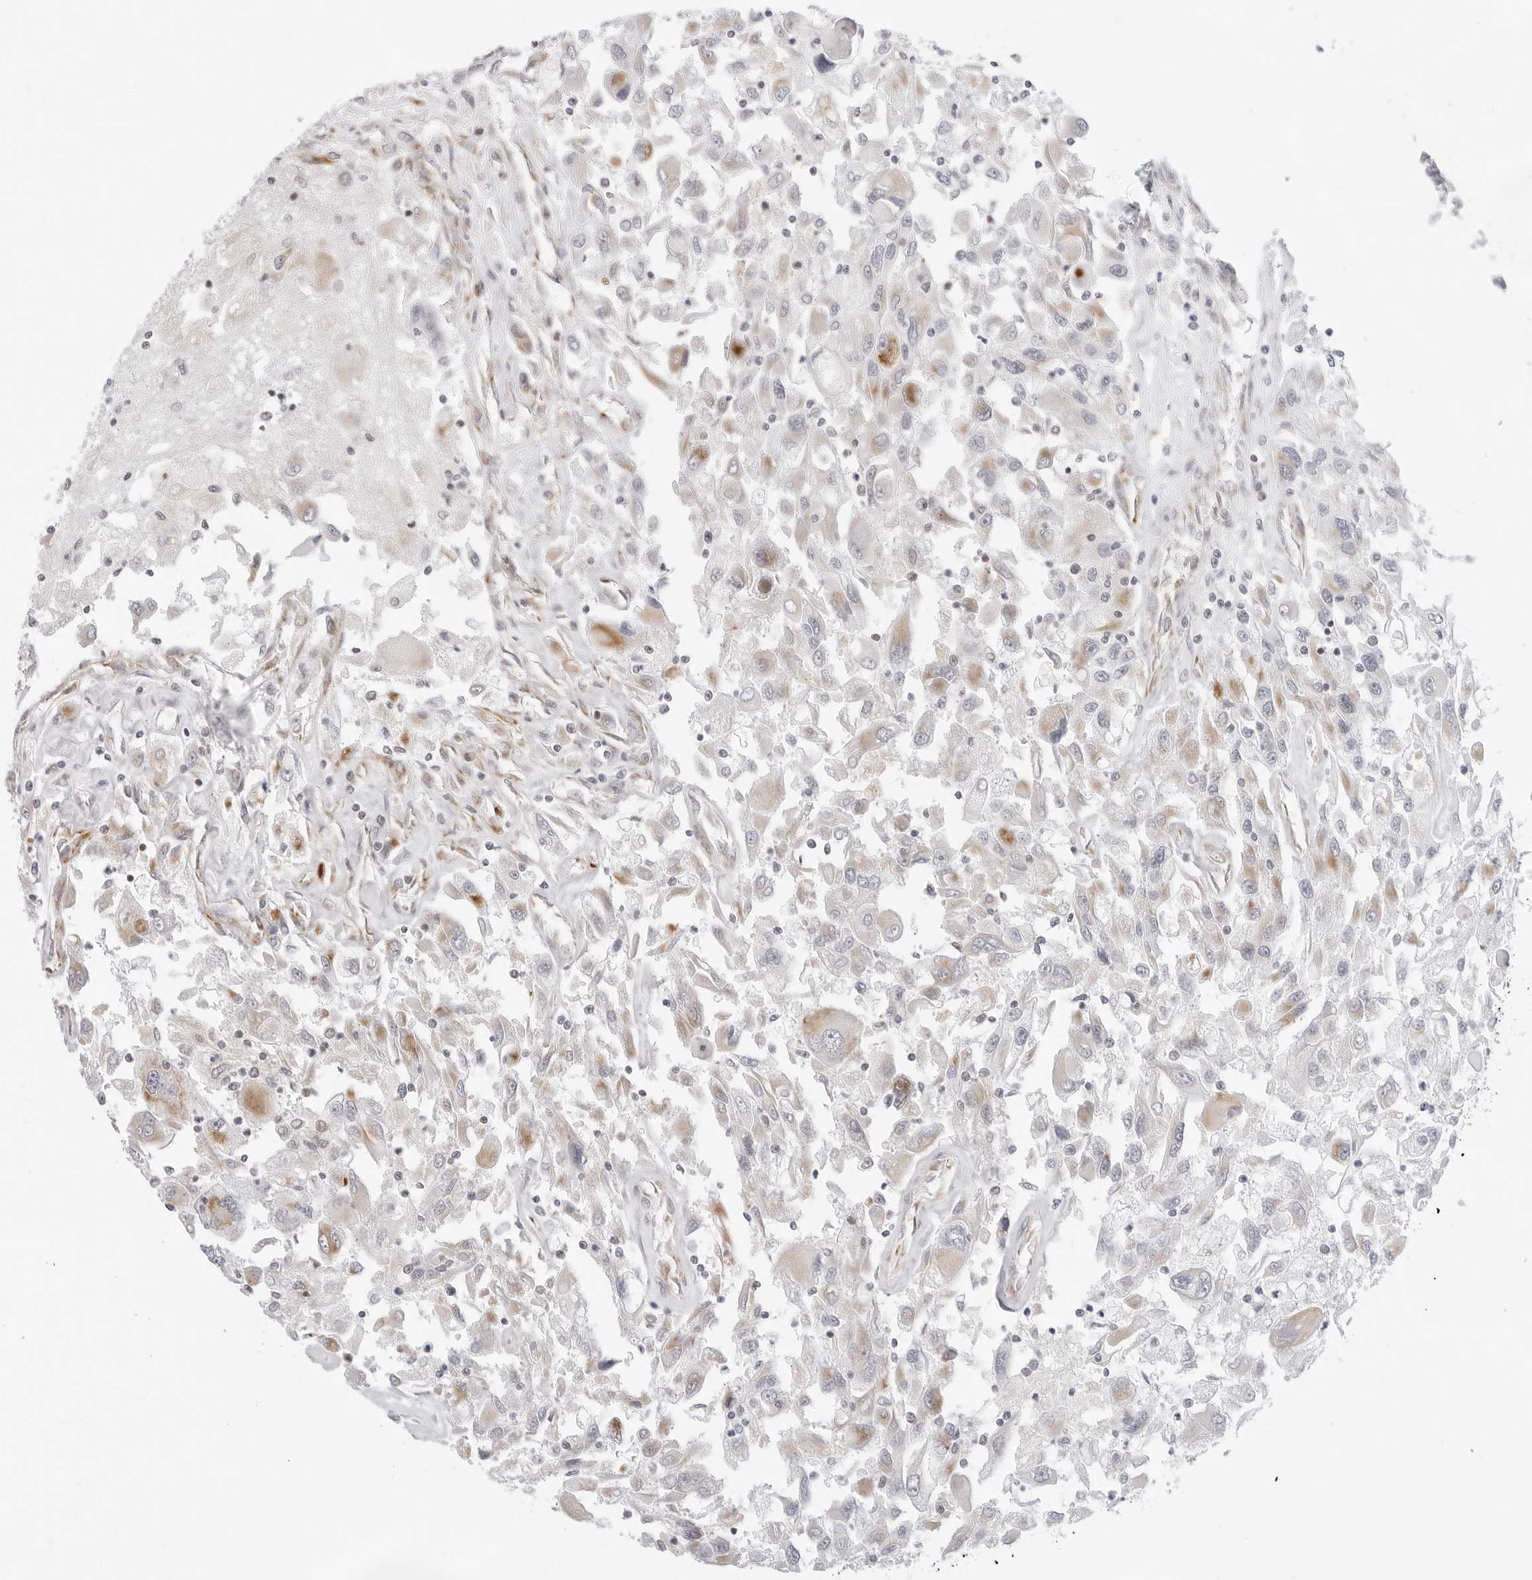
{"staining": {"intensity": "moderate", "quantity": "25%-75%", "location": "cytoplasmic/membranous"}, "tissue": "renal cancer", "cell_type": "Tumor cells", "image_type": "cancer", "snomed": [{"axis": "morphology", "description": "Adenocarcinoma, NOS"}, {"axis": "topography", "description": "Kidney"}], "caption": "Human renal cancer (adenocarcinoma) stained with a protein marker reveals moderate staining in tumor cells.", "gene": "CIART", "patient": {"sex": "female", "age": 52}}